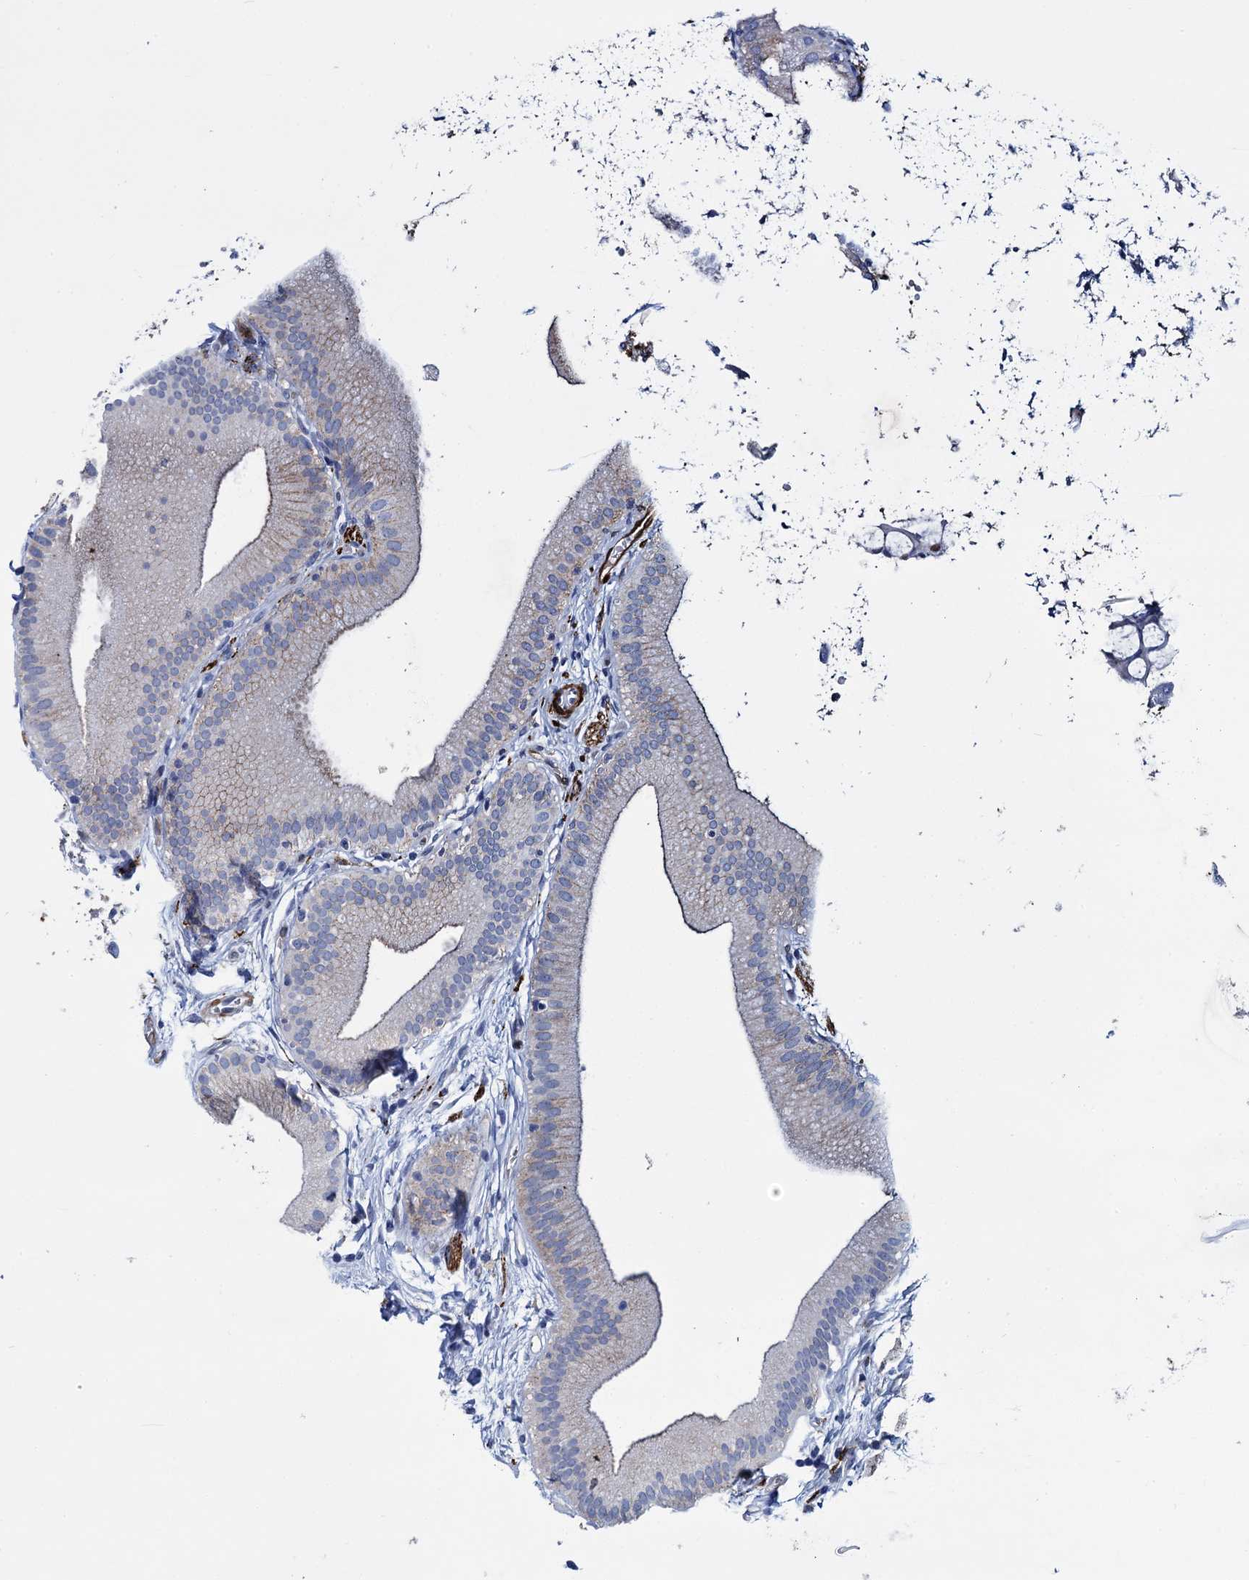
{"staining": {"intensity": "moderate", "quantity": "<25%", "location": "cytoplasmic/membranous"}, "tissue": "gallbladder", "cell_type": "Glandular cells", "image_type": "normal", "snomed": [{"axis": "morphology", "description": "Normal tissue, NOS"}, {"axis": "topography", "description": "Gallbladder"}], "caption": "Brown immunohistochemical staining in benign human gallbladder exhibits moderate cytoplasmic/membranous expression in about <25% of glandular cells. The staining is performed using DAB (3,3'-diaminobenzidine) brown chromogen to label protein expression. The nuclei are counter-stained blue using hematoxylin.", "gene": "SNCG", "patient": {"sex": "male", "age": 55}}